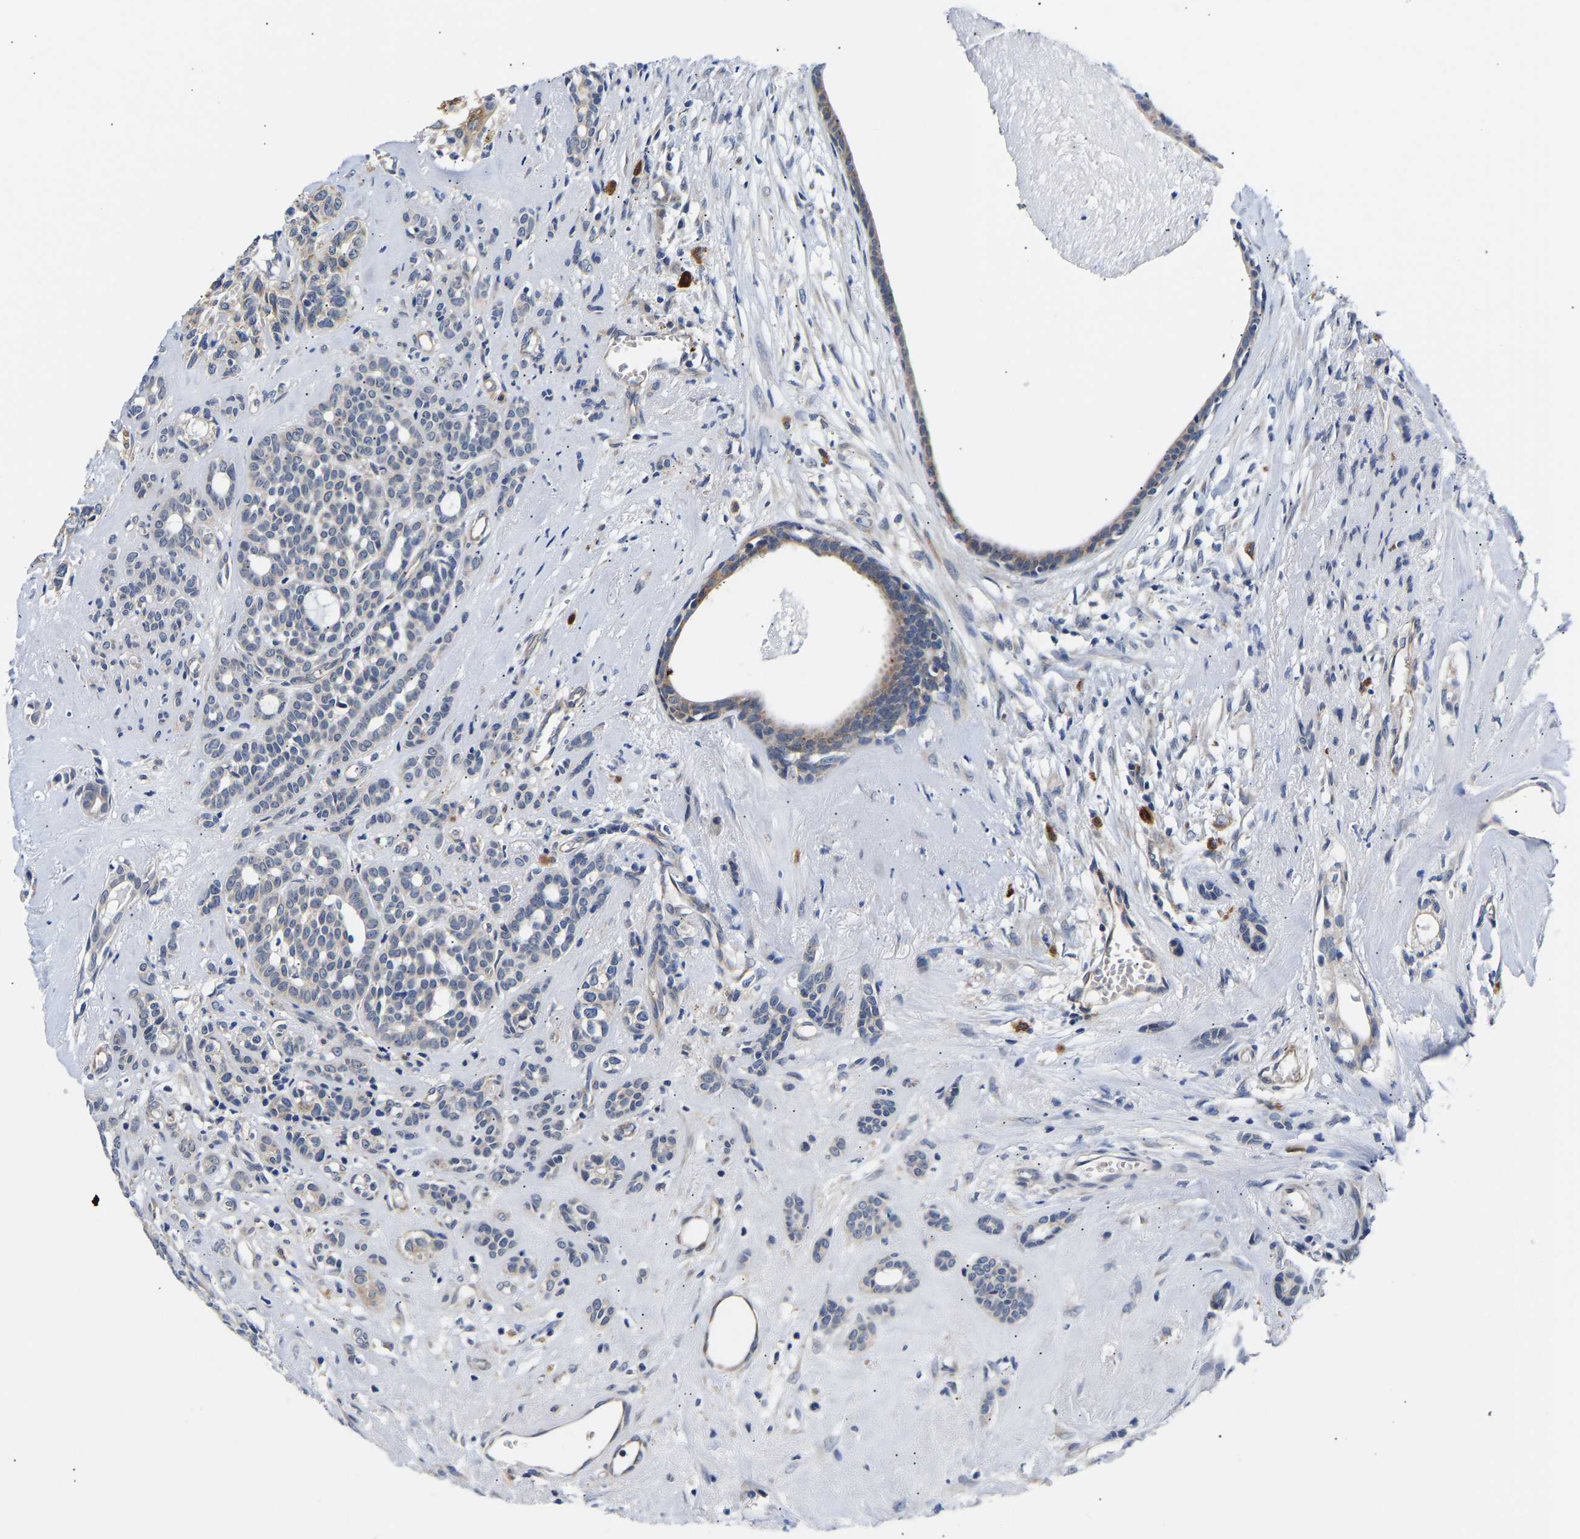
{"staining": {"intensity": "moderate", "quantity": "<25%", "location": "cytoplasmic/membranous"}, "tissue": "head and neck cancer", "cell_type": "Tumor cells", "image_type": "cancer", "snomed": [{"axis": "morphology", "description": "Adenocarcinoma, NOS"}, {"axis": "topography", "description": "Salivary gland, NOS"}, {"axis": "topography", "description": "Head-Neck"}], "caption": "The immunohistochemical stain highlights moderate cytoplasmic/membranous expression in tumor cells of head and neck cancer (adenocarcinoma) tissue. Using DAB (3,3'-diaminobenzidine) (brown) and hematoxylin (blue) stains, captured at high magnification using brightfield microscopy.", "gene": "RINT1", "patient": {"sex": "female", "age": 76}}